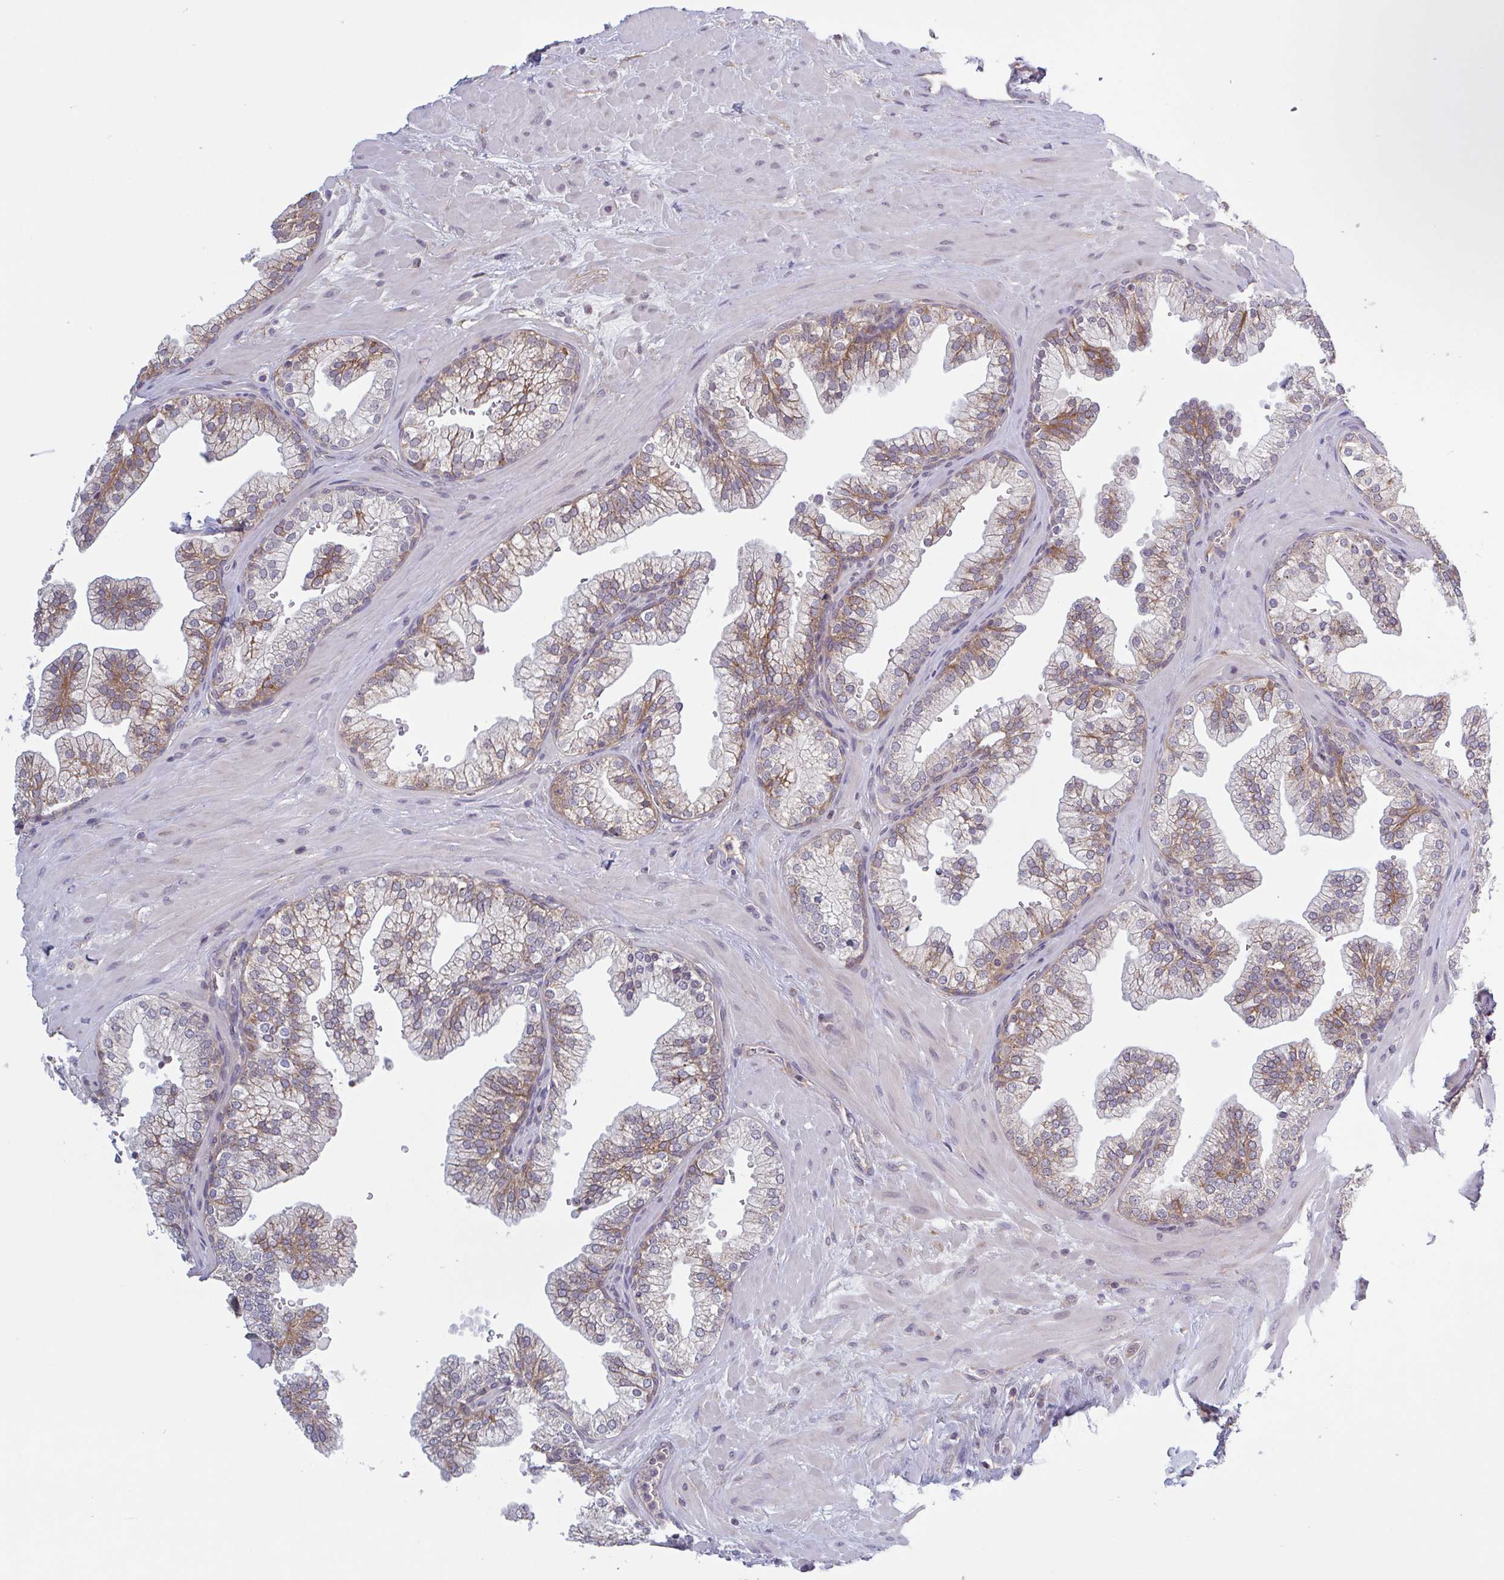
{"staining": {"intensity": "moderate", "quantity": "25%-75%", "location": "cytoplasmic/membranous"}, "tissue": "prostate", "cell_type": "Glandular cells", "image_type": "normal", "snomed": [{"axis": "morphology", "description": "Normal tissue, NOS"}, {"axis": "topography", "description": "Prostate"}, {"axis": "topography", "description": "Peripheral nerve tissue"}], "caption": "A micrograph of prostate stained for a protein shows moderate cytoplasmic/membranous brown staining in glandular cells. The staining is performed using DAB (3,3'-diaminobenzidine) brown chromogen to label protein expression. The nuclei are counter-stained blue using hematoxylin.", "gene": "SURF1", "patient": {"sex": "male", "age": 61}}